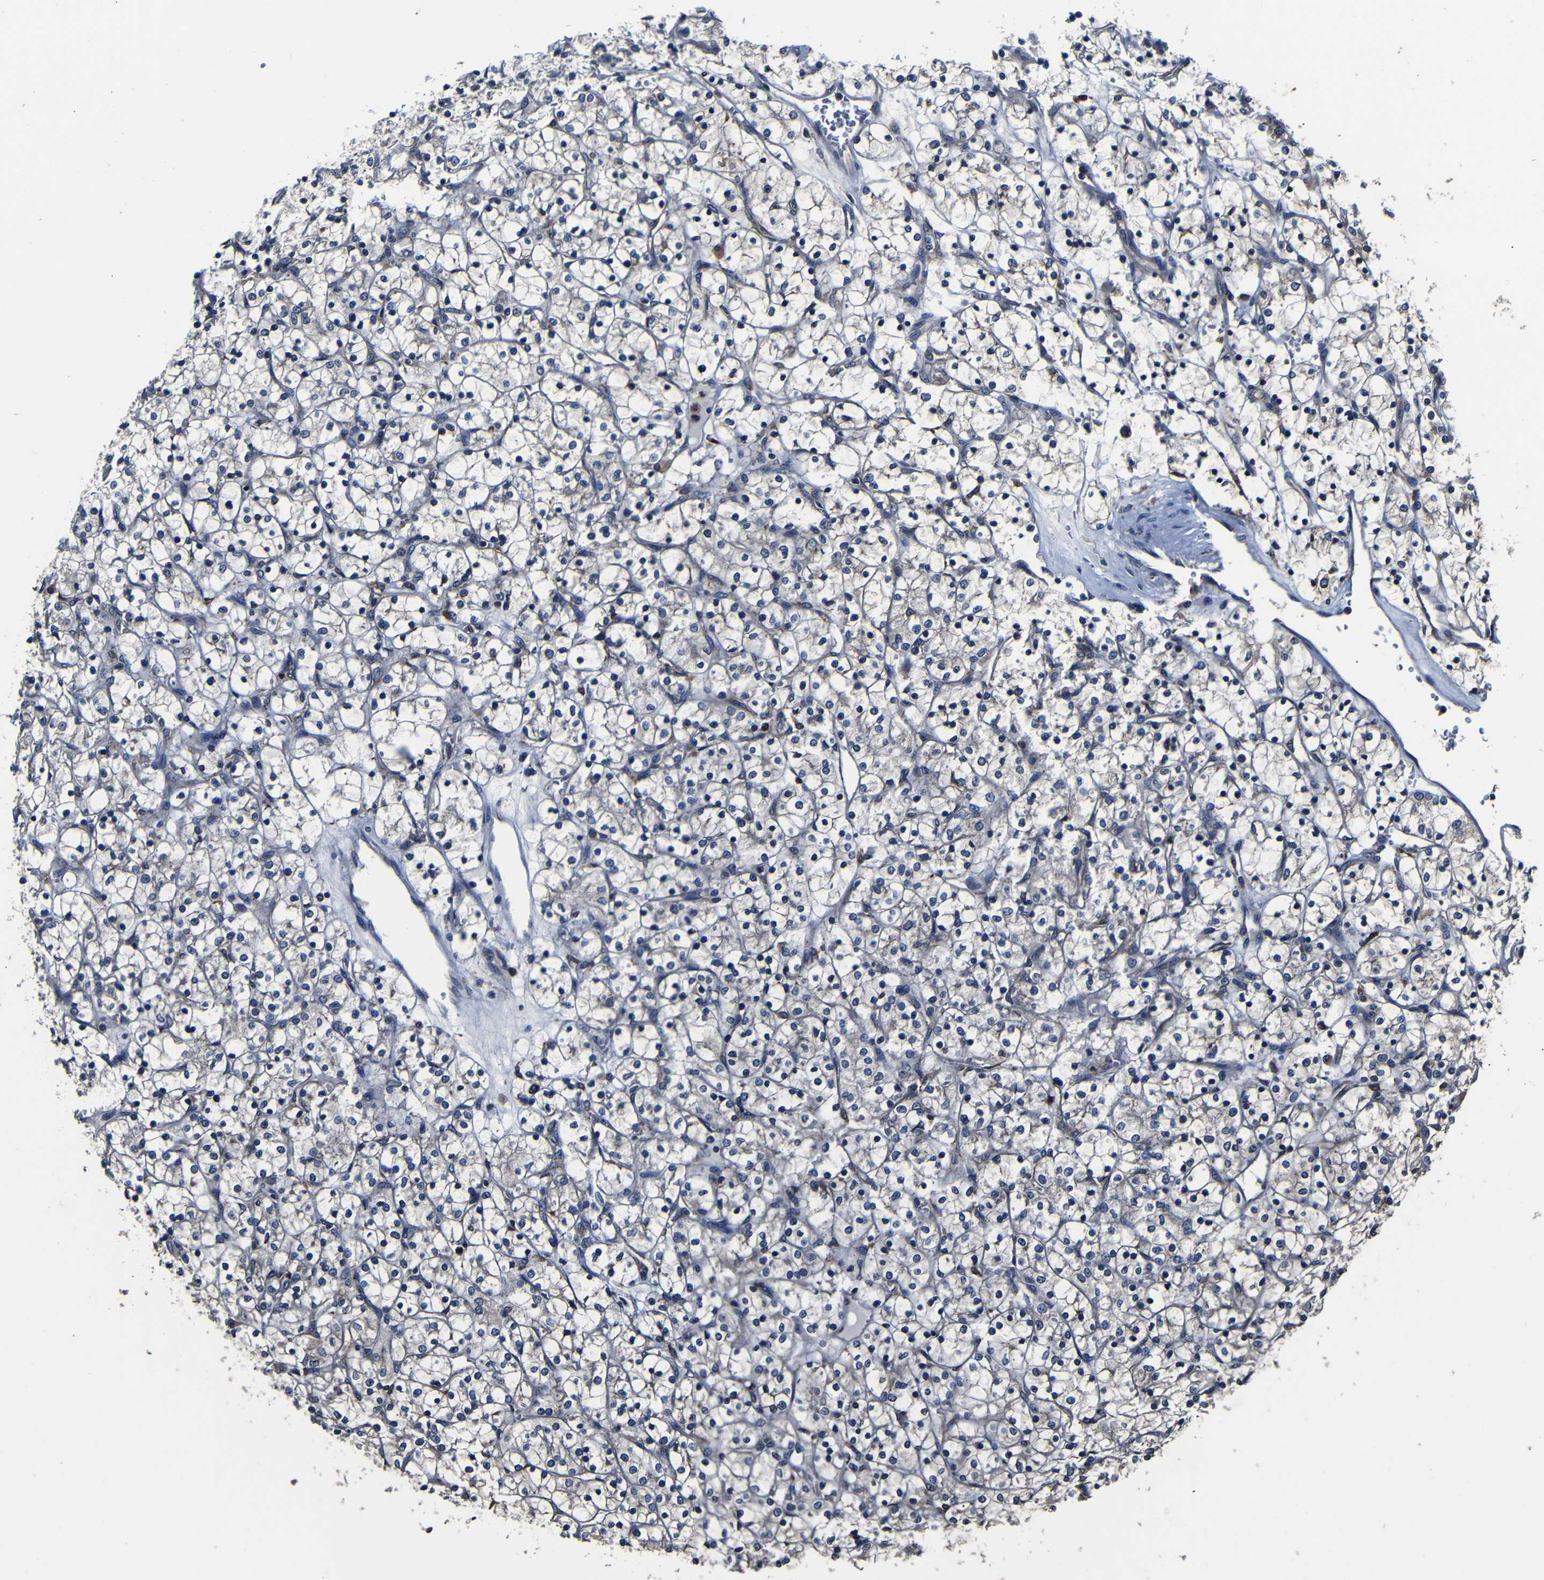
{"staining": {"intensity": "negative", "quantity": "none", "location": "none"}, "tissue": "renal cancer", "cell_type": "Tumor cells", "image_type": "cancer", "snomed": [{"axis": "morphology", "description": "Adenocarcinoma, NOS"}, {"axis": "topography", "description": "Kidney"}], "caption": "This is a micrograph of immunohistochemistry staining of adenocarcinoma (renal), which shows no positivity in tumor cells. (IHC, brightfield microscopy, high magnification).", "gene": "SCN9A", "patient": {"sex": "female", "age": 69}}